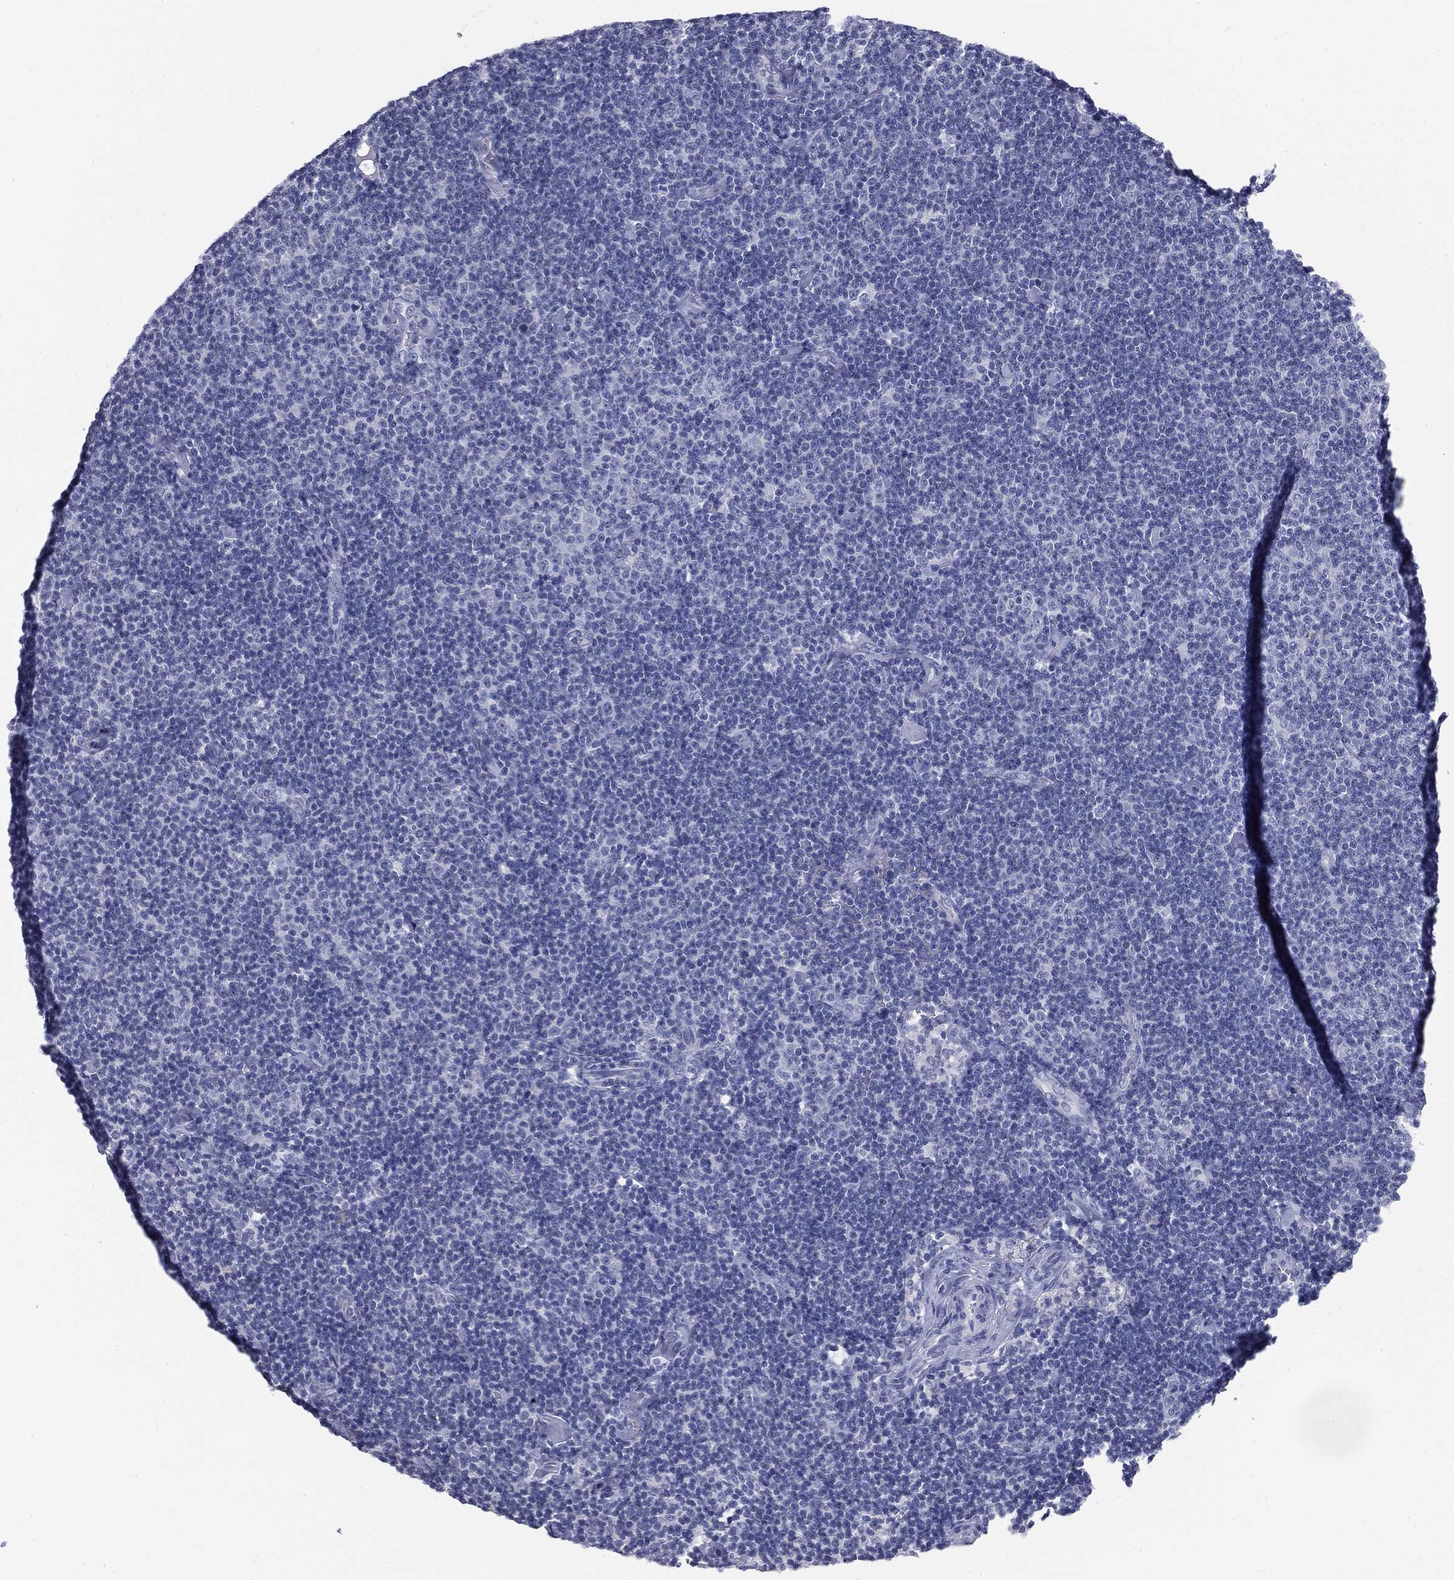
{"staining": {"intensity": "negative", "quantity": "none", "location": "none"}, "tissue": "lymphoma", "cell_type": "Tumor cells", "image_type": "cancer", "snomed": [{"axis": "morphology", "description": "Malignant lymphoma, non-Hodgkin's type, Low grade"}, {"axis": "topography", "description": "Lymph node"}], "caption": "Low-grade malignant lymphoma, non-Hodgkin's type stained for a protein using immunohistochemistry (IHC) demonstrates no positivity tumor cells.", "gene": "MUC1", "patient": {"sex": "male", "age": 81}}